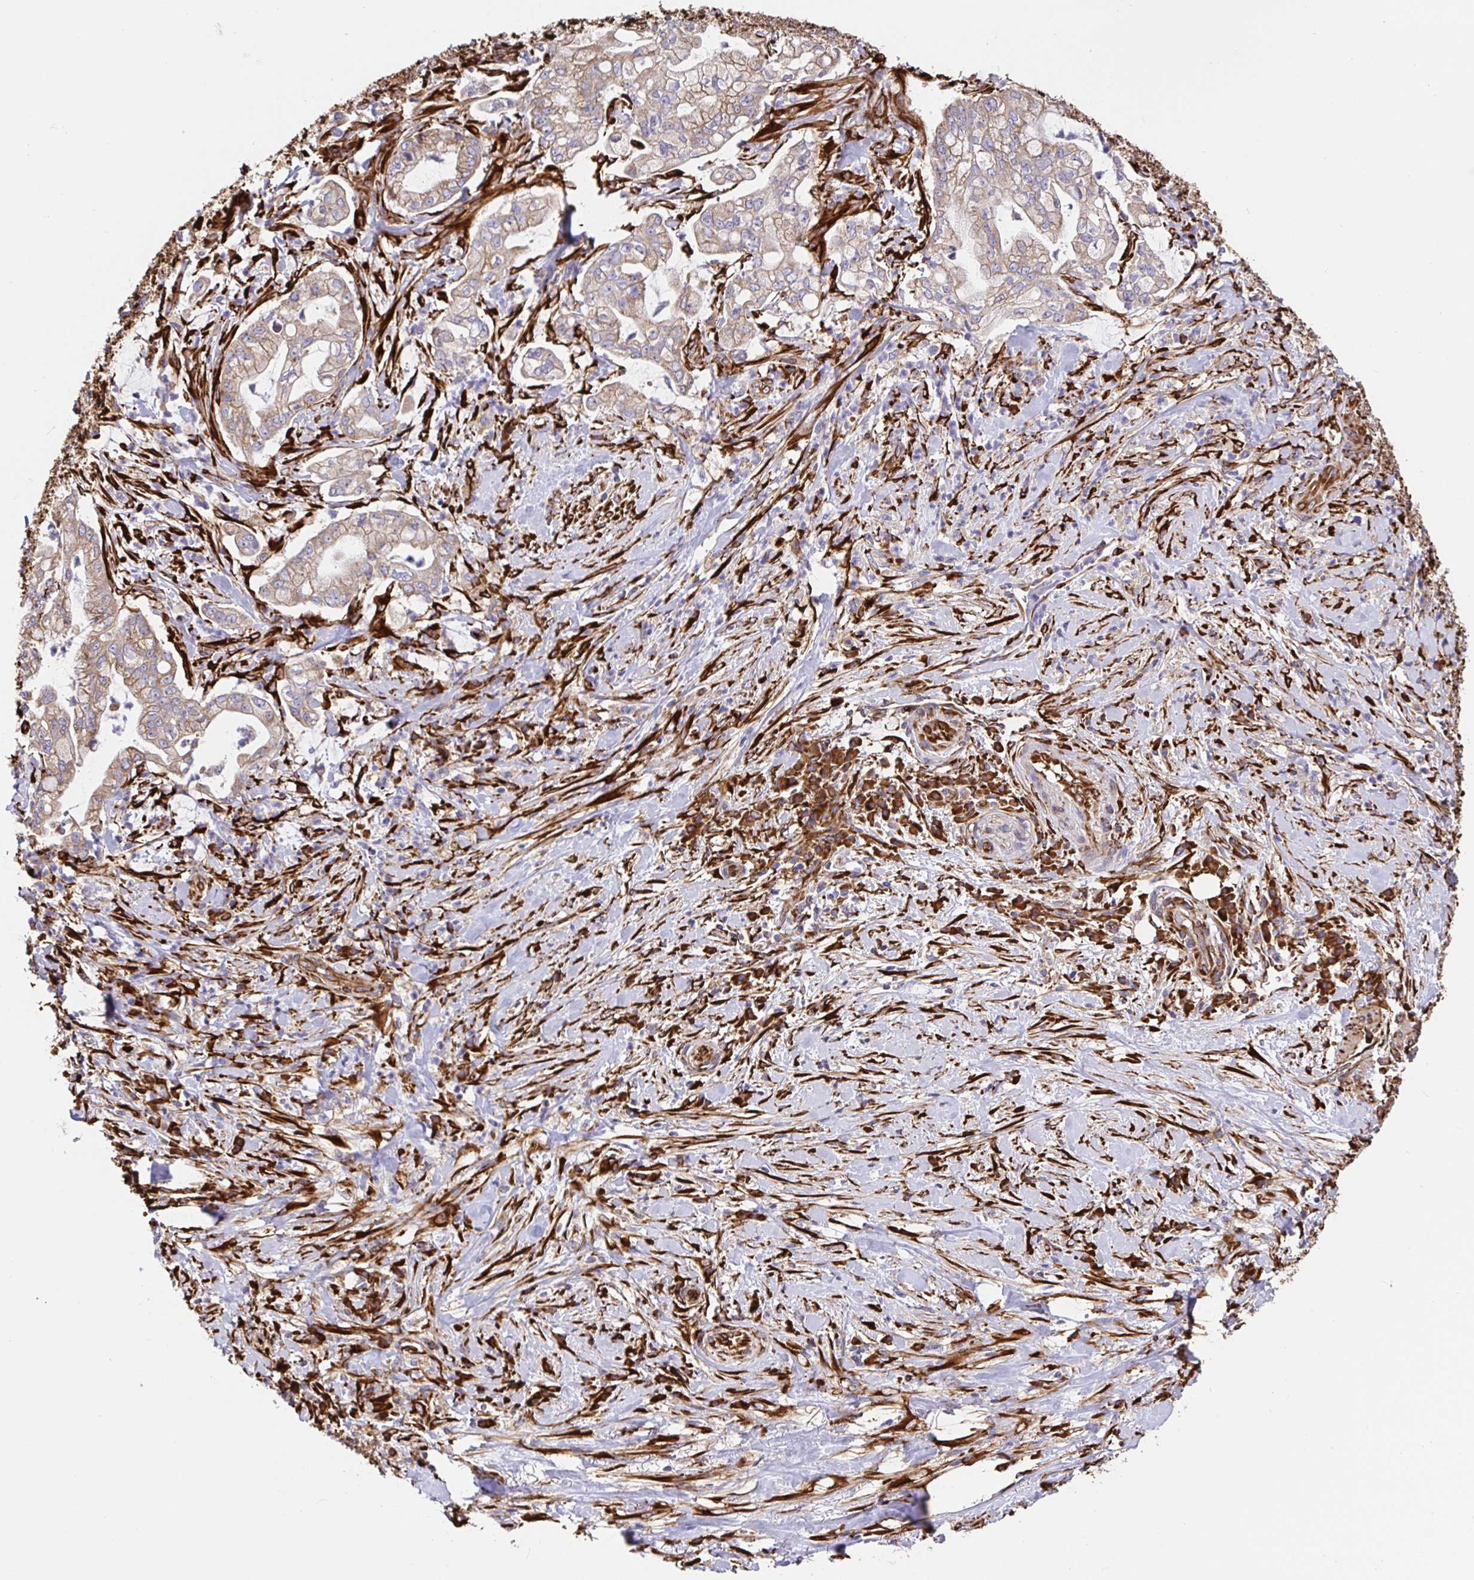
{"staining": {"intensity": "weak", "quantity": ">75%", "location": "cytoplasmic/membranous"}, "tissue": "pancreatic cancer", "cell_type": "Tumor cells", "image_type": "cancer", "snomed": [{"axis": "morphology", "description": "Adenocarcinoma, NOS"}, {"axis": "topography", "description": "Pancreas"}], "caption": "A histopathology image of human pancreatic cancer stained for a protein displays weak cytoplasmic/membranous brown staining in tumor cells. (DAB = brown stain, brightfield microscopy at high magnification).", "gene": "MAOA", "patient": {"sex": "female", "age": 69}}